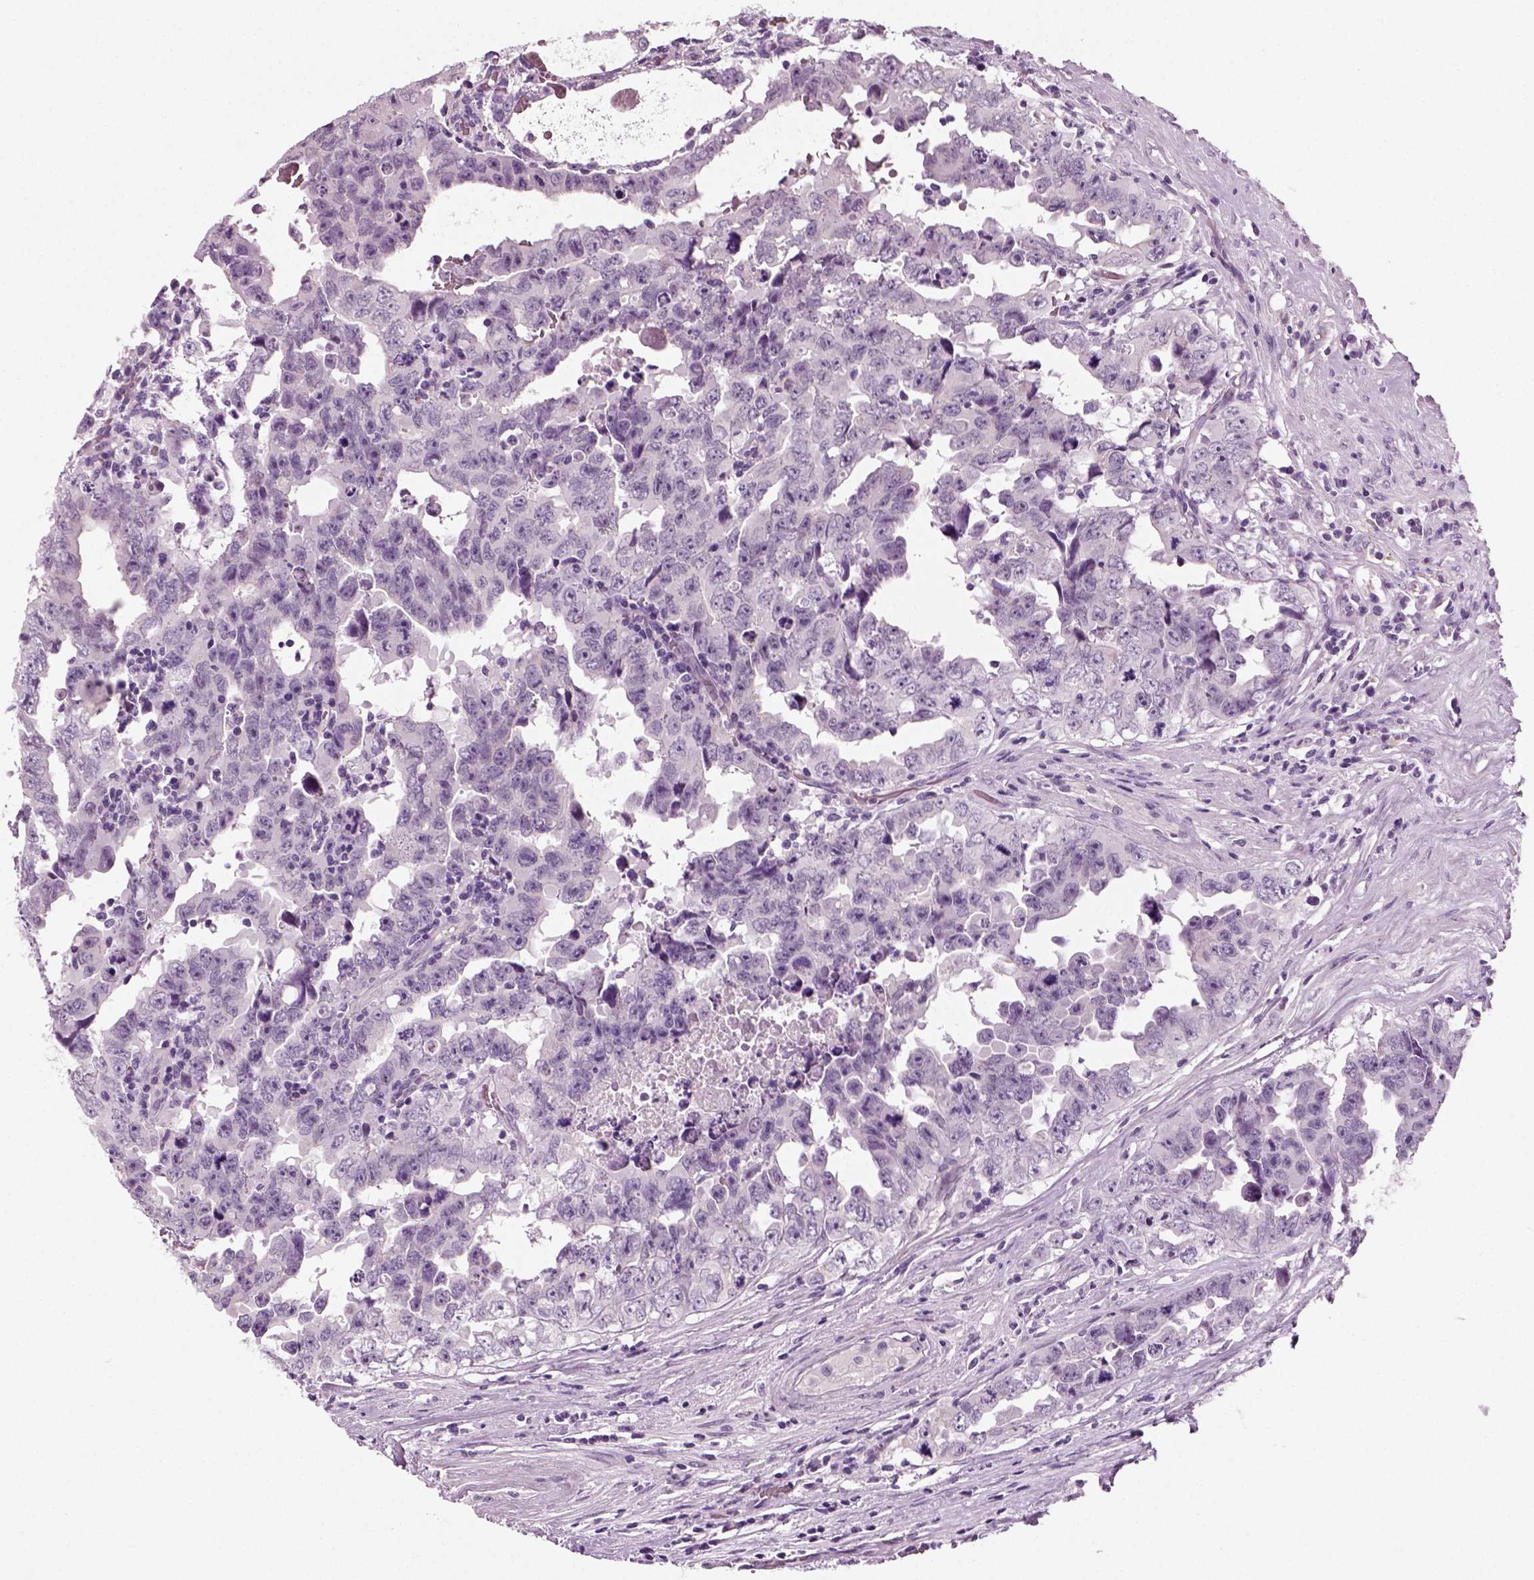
{"staining": {"intensity": "negative", "quantity": "none", "location": "none"}, "tissue": "testis cancer", "cell_type": "Tumor cells", "image_type": "cancer", "snomed": [{"axis": "morphology", "description": "Carcinoma, Embryonal, NOS"}, {"axis": "topography", "description": "Testis"}], "caption": "This is an immunohistochemistry (IHC) micrograph of testis embryonal carcinoma. There is no positivity in tumor cells.", "gene": "SPATA31E1", "patient": {"sex": "male", "age": 24}}